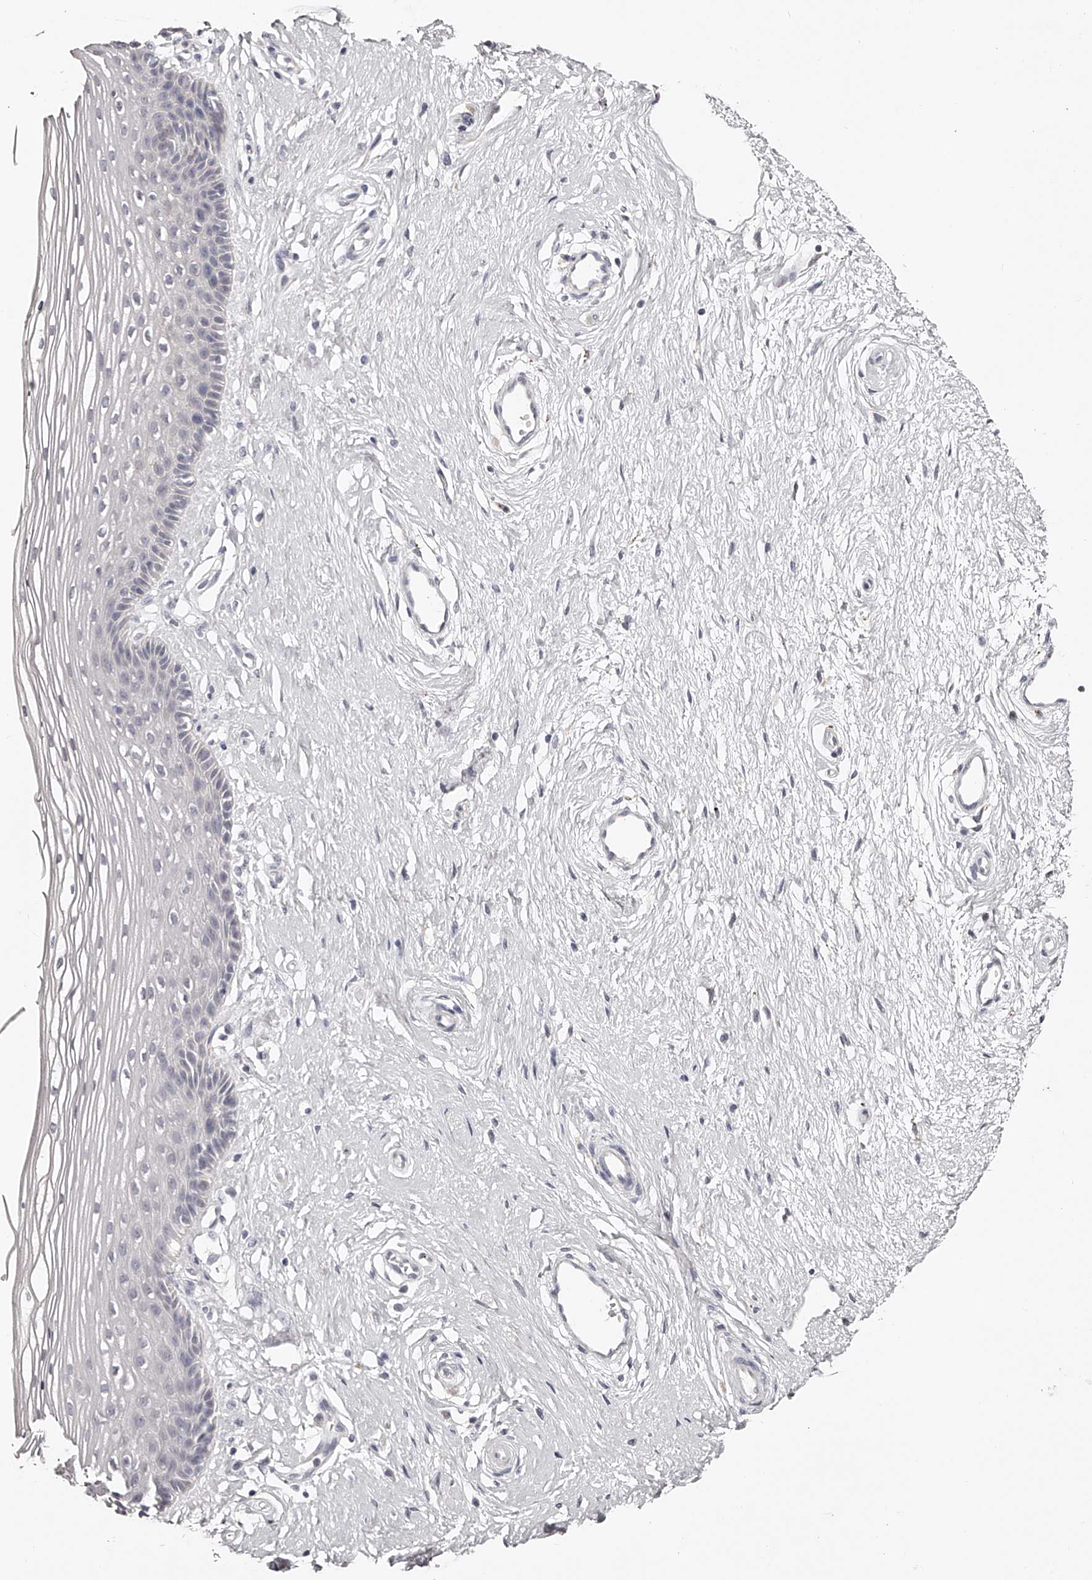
{"staining": {"intensity": "negative", "quantity": "none", "location": "none"}, "tissue": "vagina", "cell_type": "Squamous epithelial cells", "image_type": "normal", "snomed": [{"axis": "morphology", "description": "Normal tissue, NOS"}, {"axis": "topography", "description": "Vagina"}], "caption": "Vagina stained for a protein using immunohistochemistry shows no positivity squamous epithelial cells.", "gene": "SLC35D3", "patient": {"sex": "female", "age": 46}}